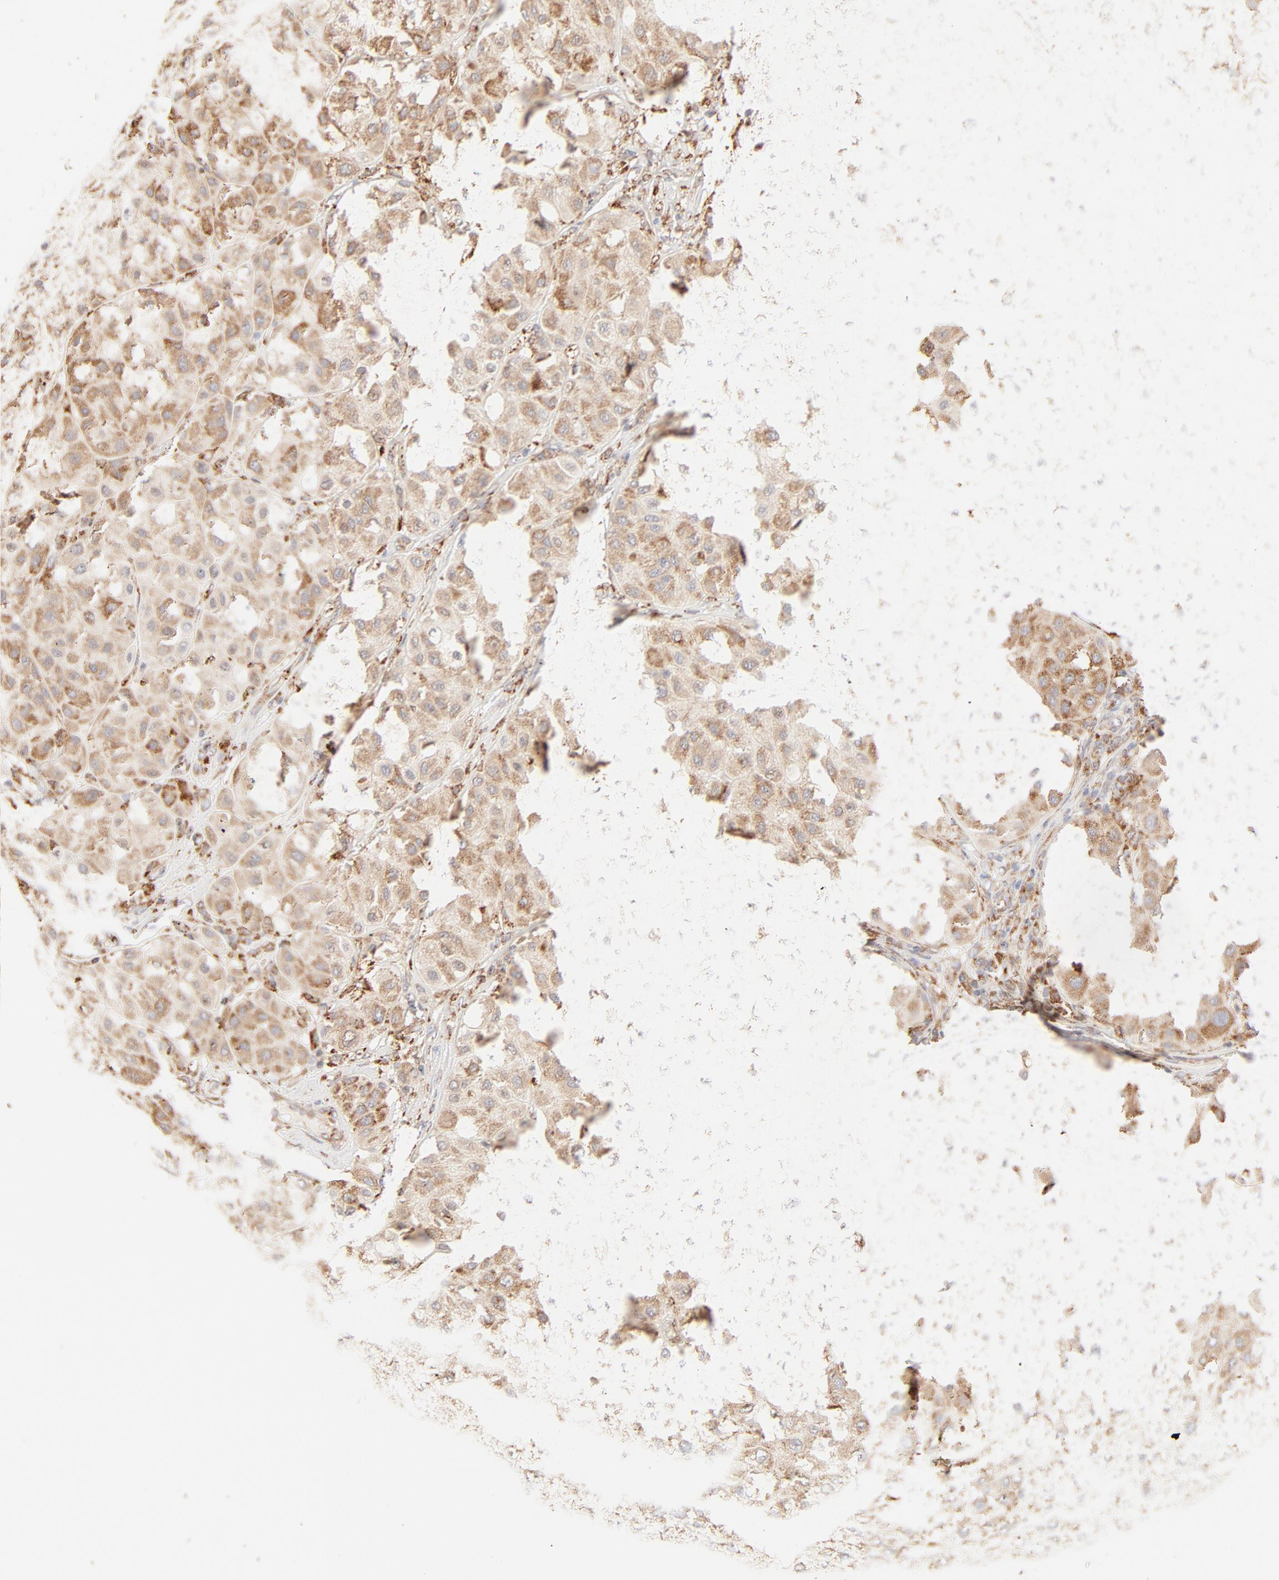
{"staining": {"intensity": "moderate", "quantity": ">75%", "location": "cytoplasmic/membranous"}, "tissue": "melanoma", "cell_type": "Tumor cells", "image_type": "cancer", "snomed": [{"axis": "morphology", "description": "Normal tissue, NOS"}, {"axis": "morphology", "description": "Malignant melanoma, Metastatic site"}, {"axis": "topography", "description": "Skin"}], "caption": "Immunohistochemistry (IHC) of human malignant melanoma (metastatic site) displays medium levels of moderate cytoplasmic/membranous positivity in about >75% of tumor cells.", "gene": "PARP12", "patient": {"sex": "male", "age": 41}}